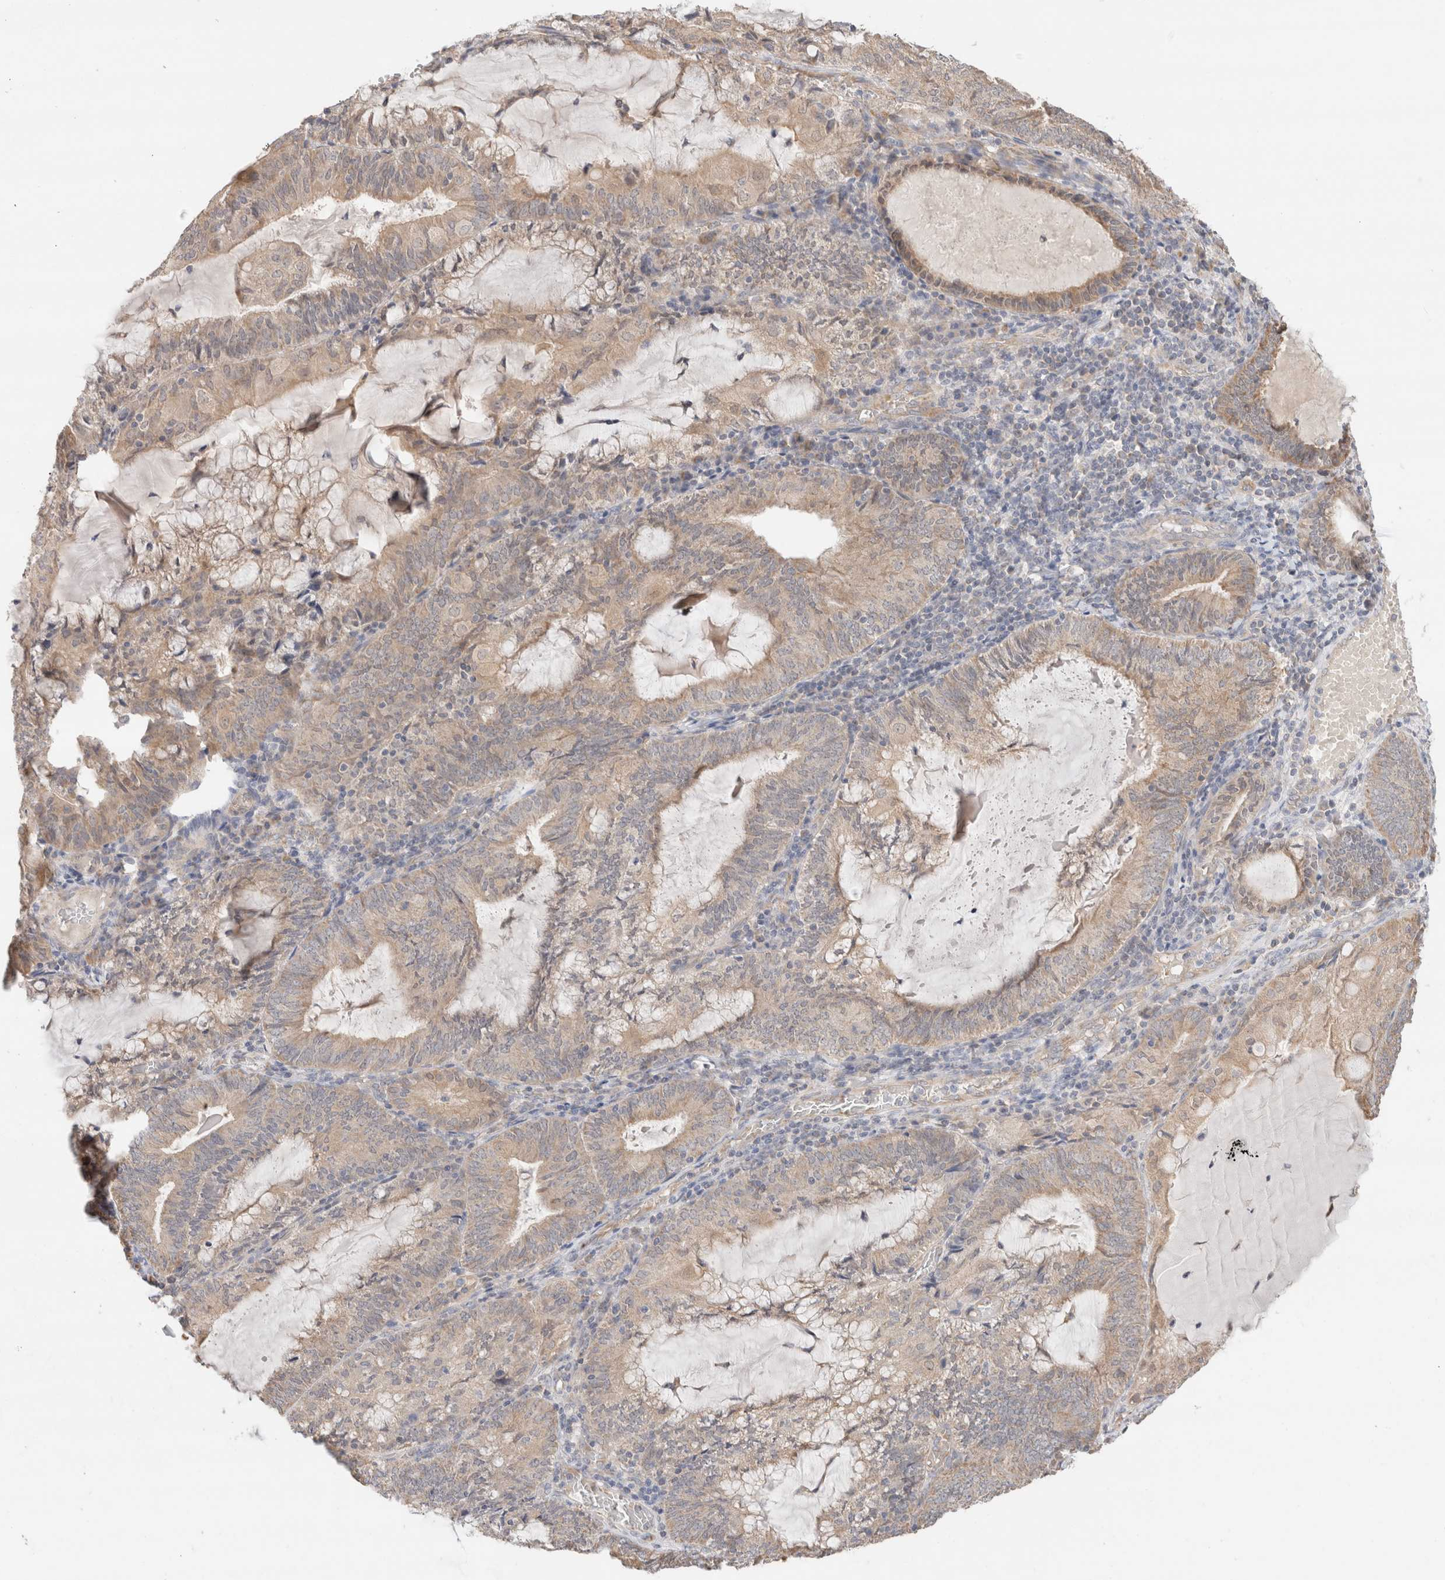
{"staining": {"intensity": "weak", "quantity": ">75%", "location": "cytoplasmic/membranous"}, "tissue": "endometrial cancer", "cell_type": "Tumor cells", "image_type": "cancer", "snomed": [{"axis": "morphology", "description": "Adenocarcinoma, NOS"}, {"axis": "topography", "description": "Endometrium"}], "caption": "This is a photomicrograph of immunohistochemistry staining of adenocarcinoma (endometrial), which shows weak staining in the cytoplasmic/membranous of tumor cells.", "gene": "CA13", "patient": {"sex": "female", "age": 81}}